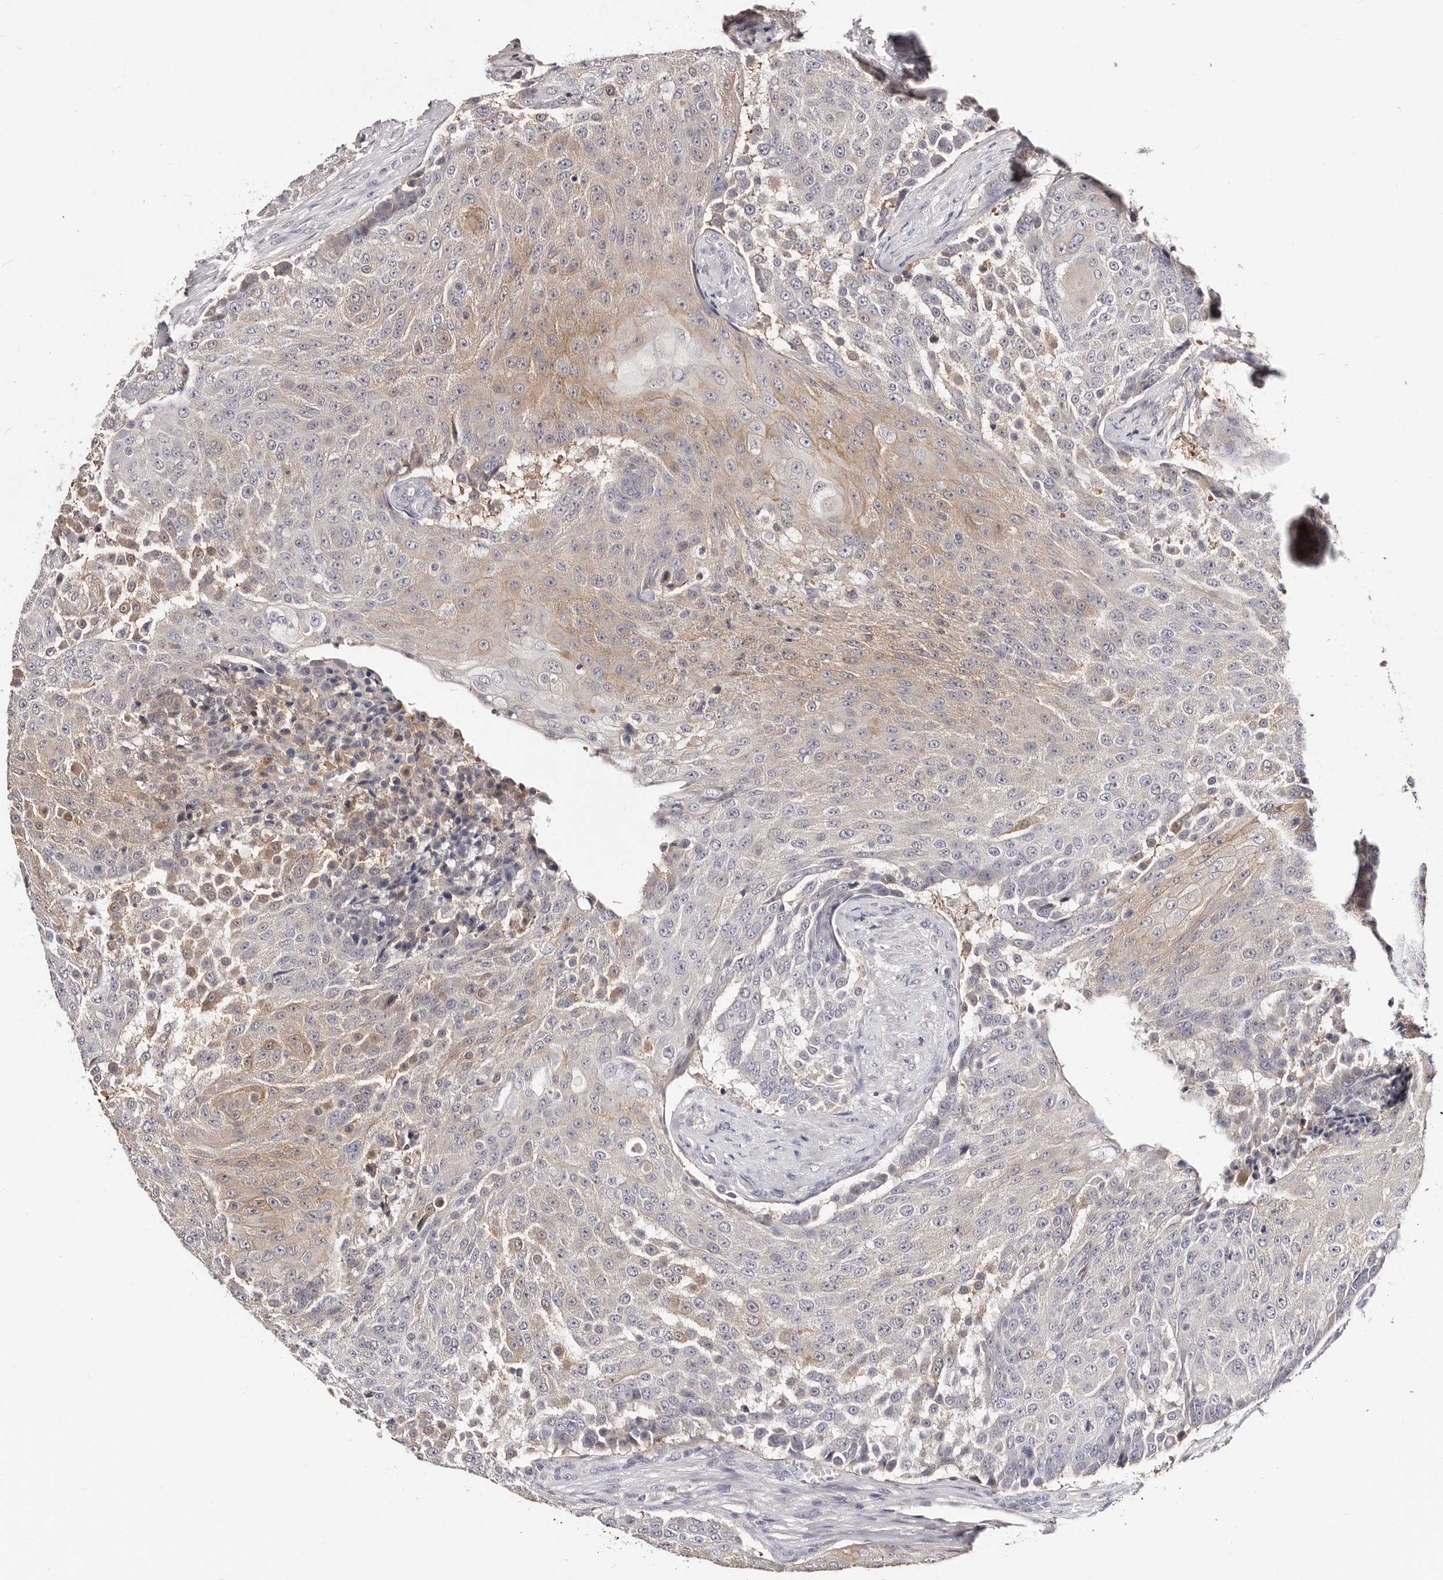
{"staining": {"intensity": "weak", "quantity": "25%-75%", "location": "cytoplasmic/membranous"}, "tissue": "urothelial cancer", "cell_type": "Tumor cells", "image_type": "cancer", "snomed": [{"axis": "morphology", "description": "Urothelial carcinoma, High grade"}, {"axis": "topography", "description": "Urinary bladder"}], "caption": "Immunohistochemistry histopathology image of neoplastic tissue: human high-grade urothelial carcinoma stained using immunohistochemistry (IHC) displays low levels of weak protein expression localized specifically in the cytoplasmic/membranous of tumor cells, appearing as a cytoplasmic/membranous brown color.", "gene": "MRPS33", "patient": {"sex": "female", "age": 63}}